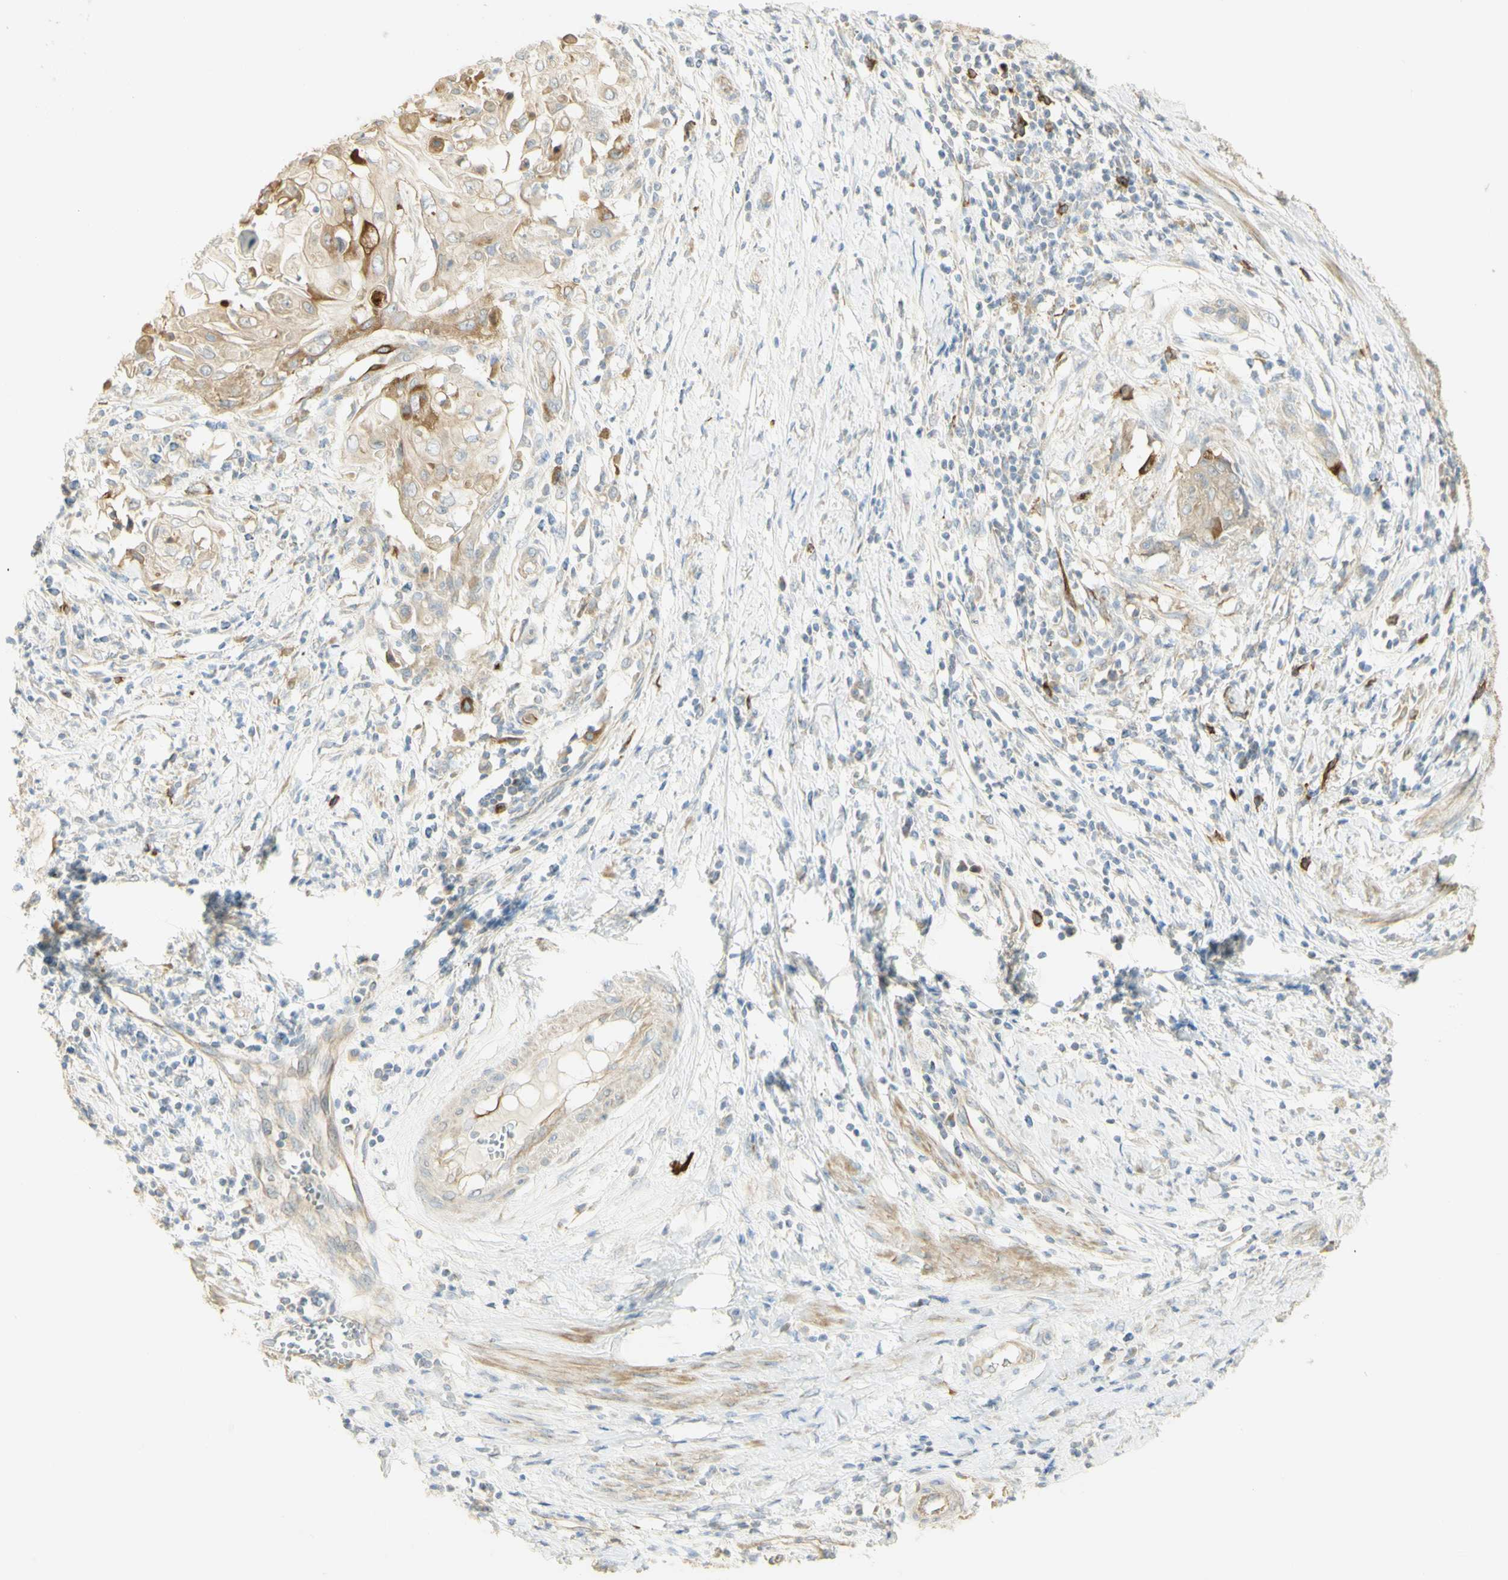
{"staining": {"intensity": "moderate", "quantity": "25%-75%", "location": "cytoplasmic/membranous"}, "tissue": "cervical cancer", "cell_type": "Tumor cells", "image_type": "cancer", "snomed": [{"axis": "morphology", "description": "Squamous cell carcinoma, NOS"}, {"axis": "topography", "description": "Cervix"}], "caption": "Immunohistochemical staining of squamous cell carcinoma (cervical) reveals medium levels of moderate cytoplasmic/membranous expression in approximately 25%-75% of tumor cells.", "gene": "KIF11", "patient": {"sex": "female", "age": 39}}